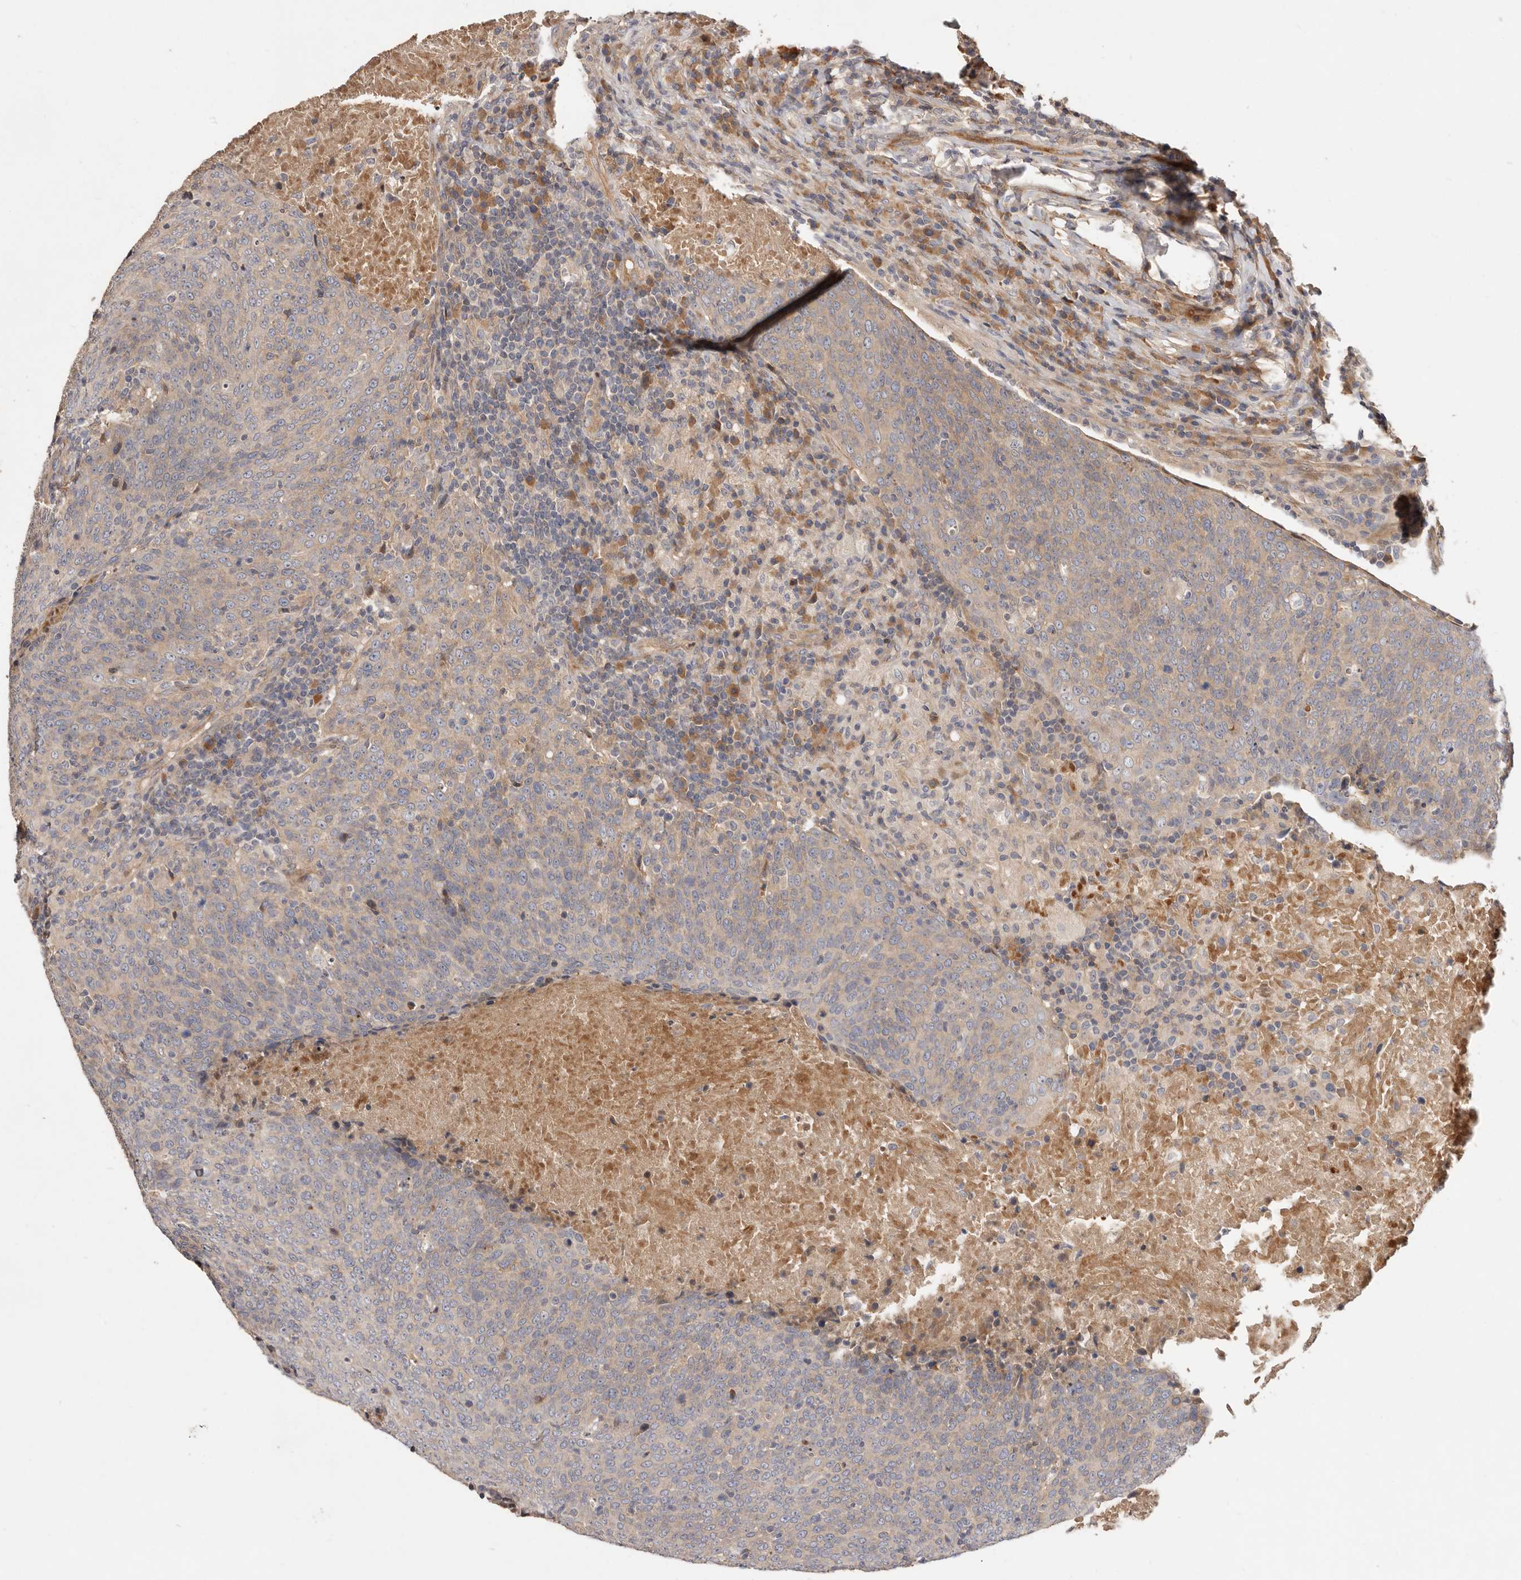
{"staining": {"intensity": "weak", "quantity": "25%-75%", "location": "cytoplasmic/membranous"}, "tissue": "head and neck cancer", "cell_type": "Tumor cells", "image_type": "cancer", "snomed": [{"axis": "morphology", "description": "Squamous cell carcinoma, NOS"}, {"axis": "morphology", "description": "Squamous cell carcinoma, metastatic, NOS"}, {"axis": "topography", "description": "Lymph node"}, {"axis": "topography", "description": "Head-Neck"}], "caption": "A micrograph of human squamous cell carcinoma (head and neck) stained for a protein reveals weak cytoplasmic/membranous brown staining in tumor cells.", "gene": "DOP1A", "patient": {"sex": "male", "age": 62}}